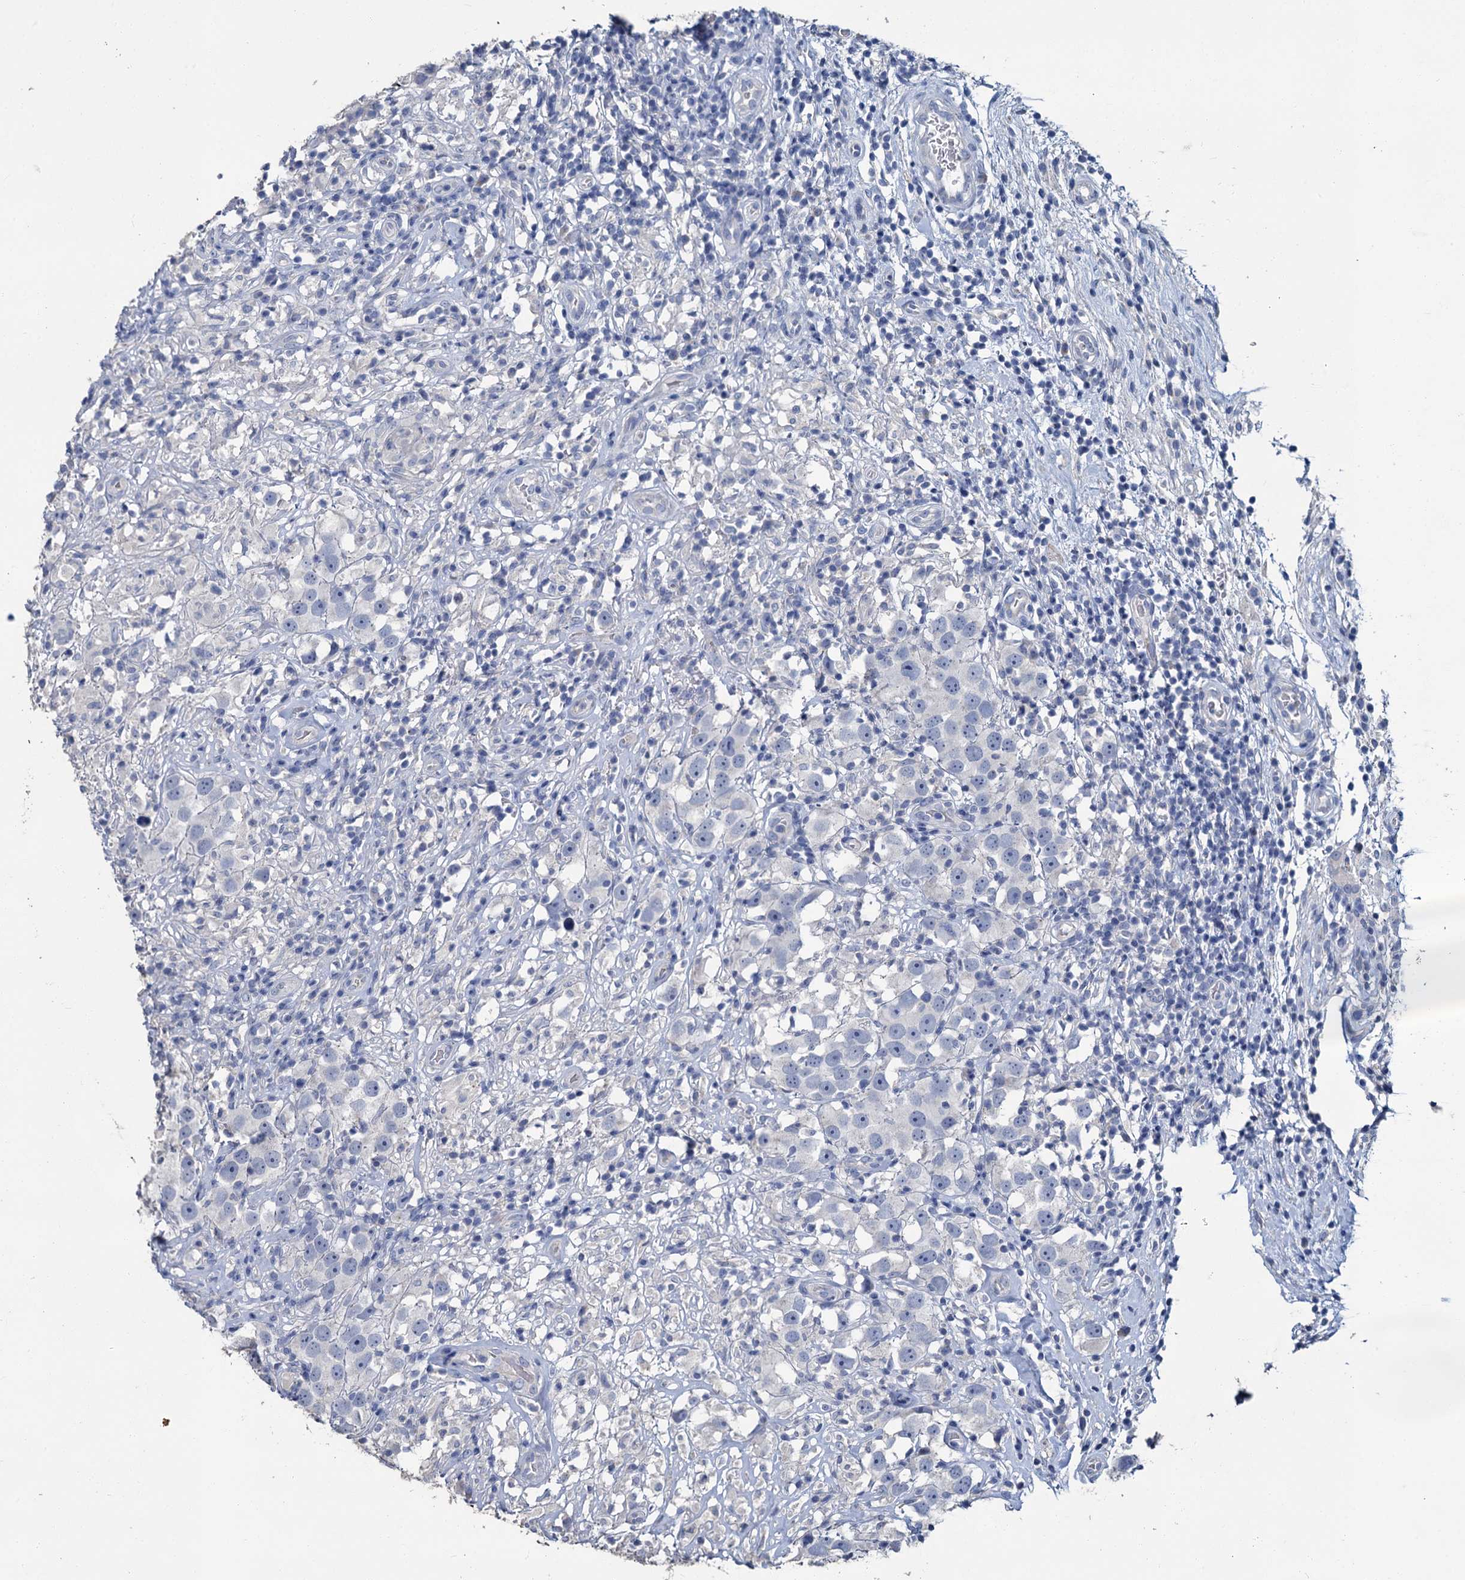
{"staining": {"intensity": "negative", "quantity": "none", "location": "none"}, "tissue": "testis cancer", "cell_type": "Tumor cells", "image_type": "cancer", "snomed": [{"axis": "morphology", "description": "Seminoma, NOS"}, {"axis": "topography", "description": "Testis"}], "caption": "The image demonstrates no significant expression in tumor cells of testis seminoma.", "gene": "SNCB", "patient": {"sex": "male", "age": 49}}